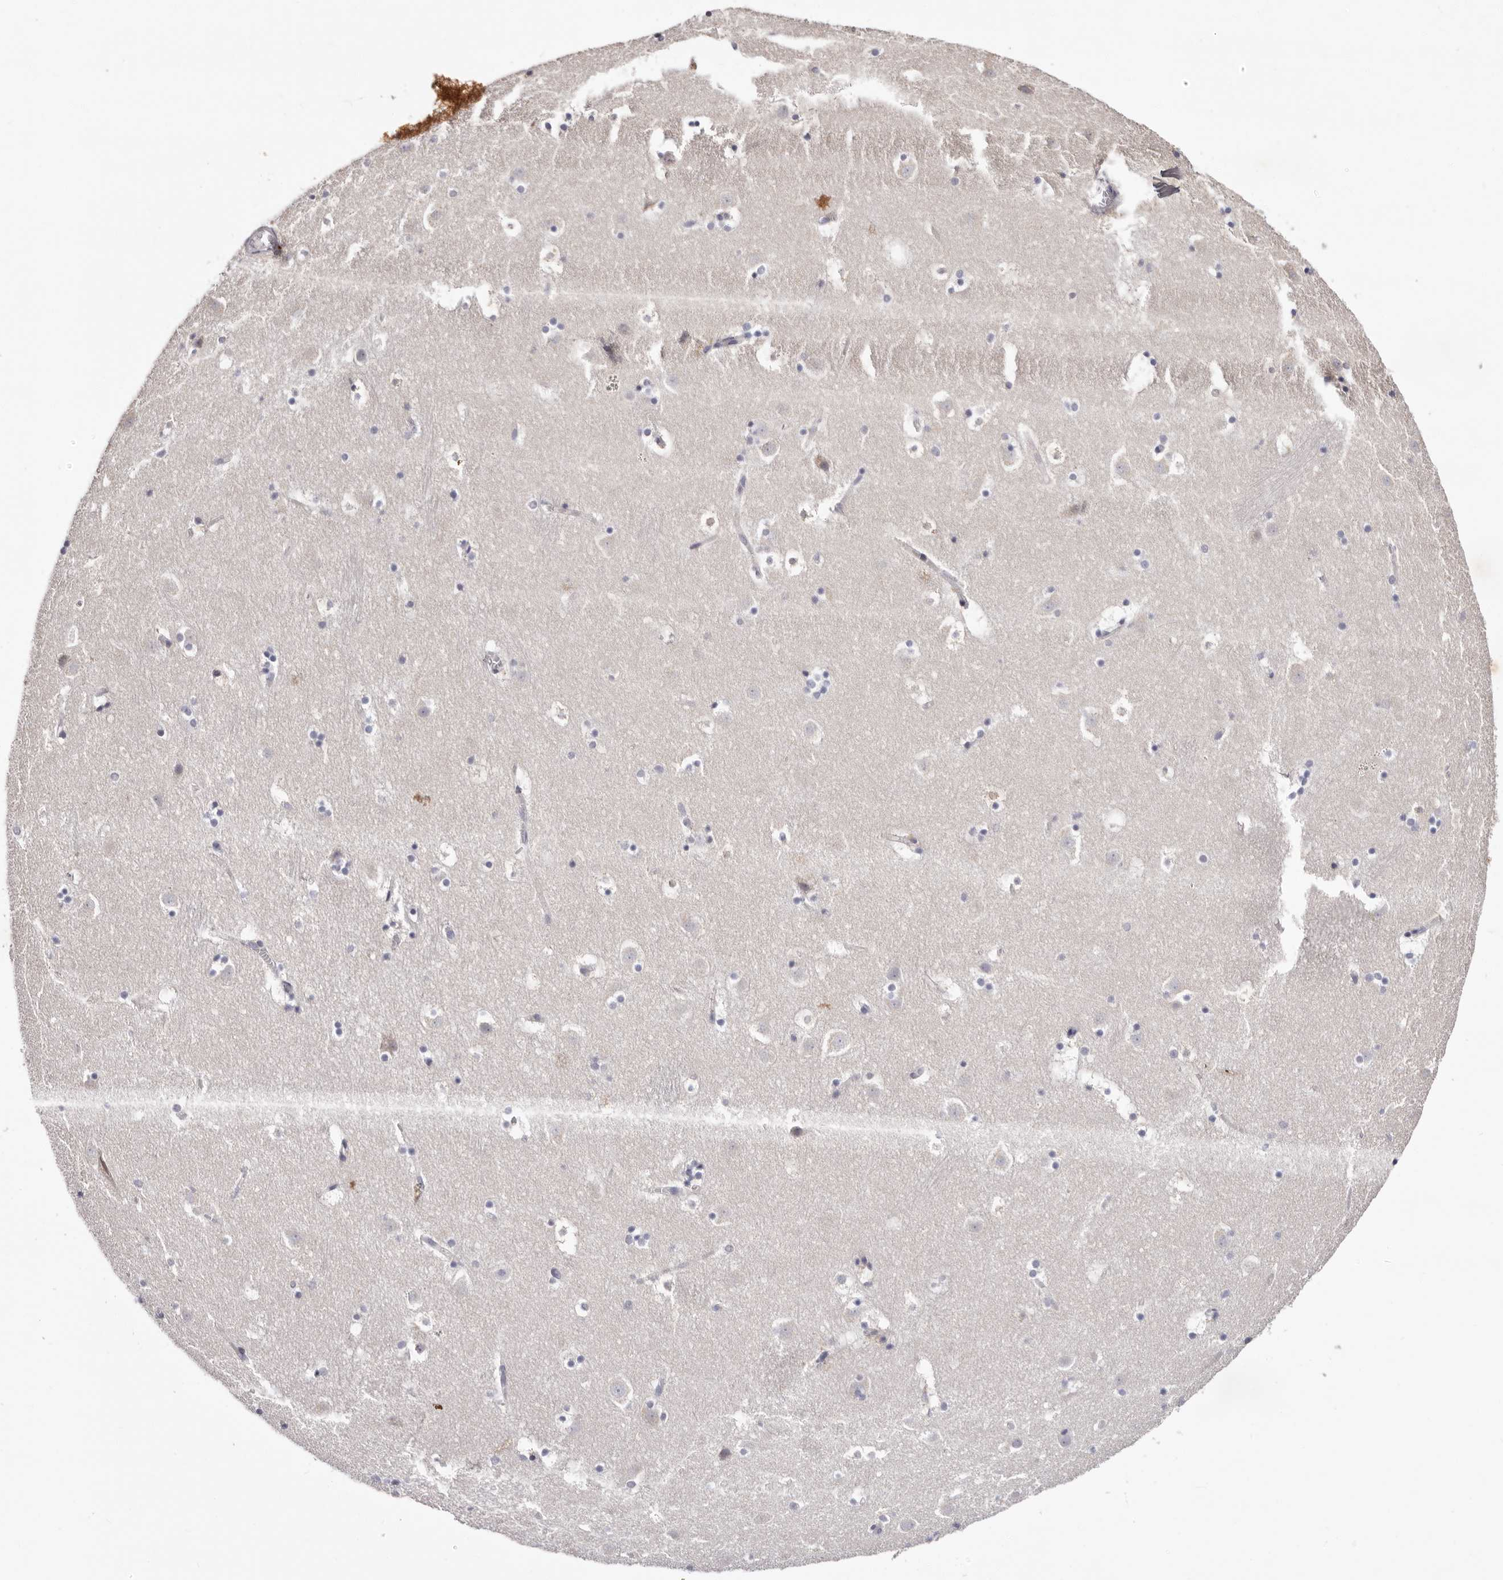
{"staining": {"intensity": "negative", "quantity": "none", "location": "none"}, "tissue": "caudate", "cell_type": "Glial cells", "image_type": "normal", "snomed": [{"axis": "morphology", "description": "Normal tissue, NOS"}, {"axis": "topography", "description": "Lateral ventricle wall"}], "caption": "Histopathology image shows no protein positivity in glial cells of normal caudate. The staining is performed using DAB (3,3'-diaminobenzidine) brown chromogen with nuclei counter-stained in using hematoxylin.", "gene": "LMLN", "patient": {"sex": "male", "age": 45}}